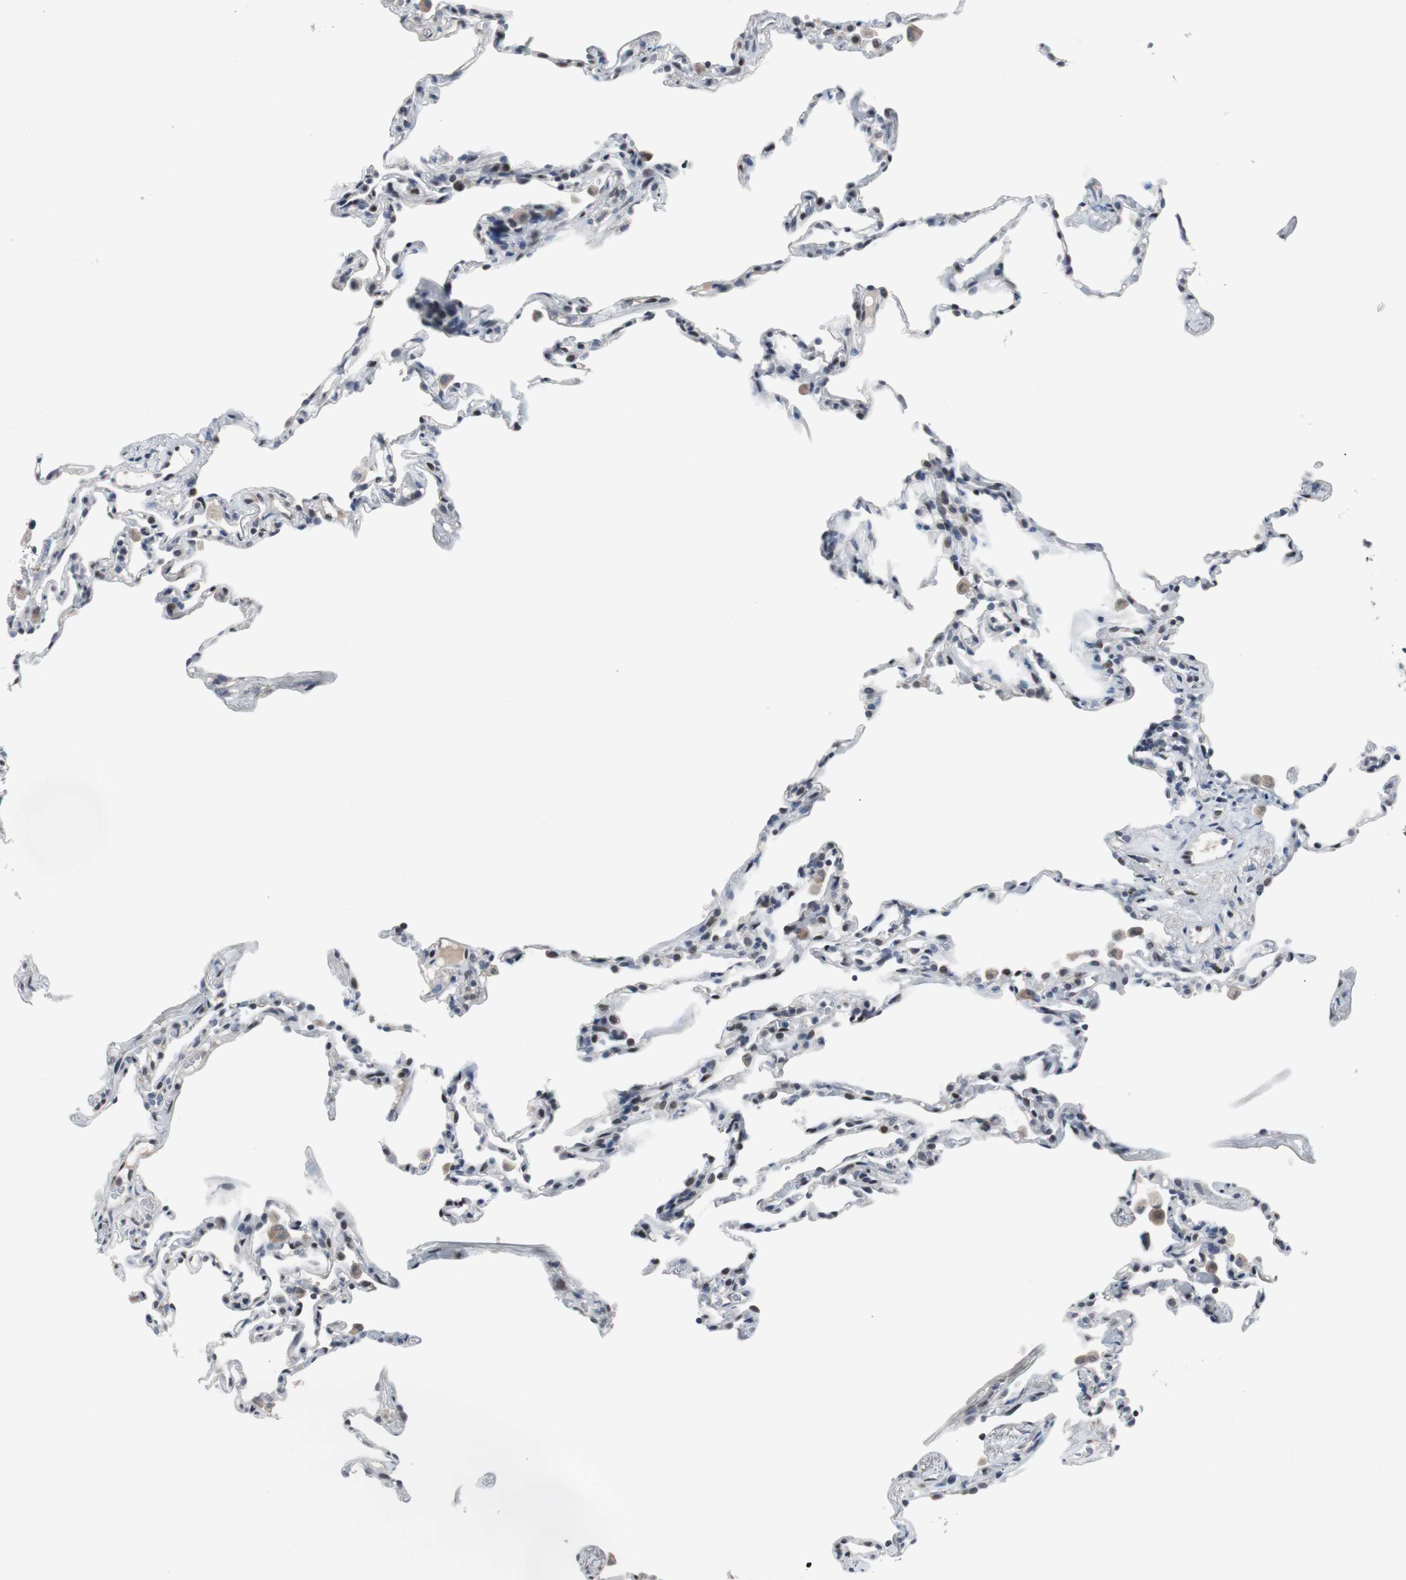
{"staining": {"intensity": "negative", "quantity": "none", "location": "none"}, "tissue": "lung", "cell_type": "Alveolar cells", "image_type": "normal", "snomed": [{"axis": "morphology", "description": "Normal tissue, NOS"}, {"axis": "topography", "description": "Lung"}], "caption": "Immunohistochemical staining of normal lung reveals no significant positivity in alveolar cells. (DAB (3,3'-diaminobenzidine) immunohistochemistry (IHC) with hematoxylin counter stain).", "gene": "TP63", "patient": {"sex": "male", "age": 59}}